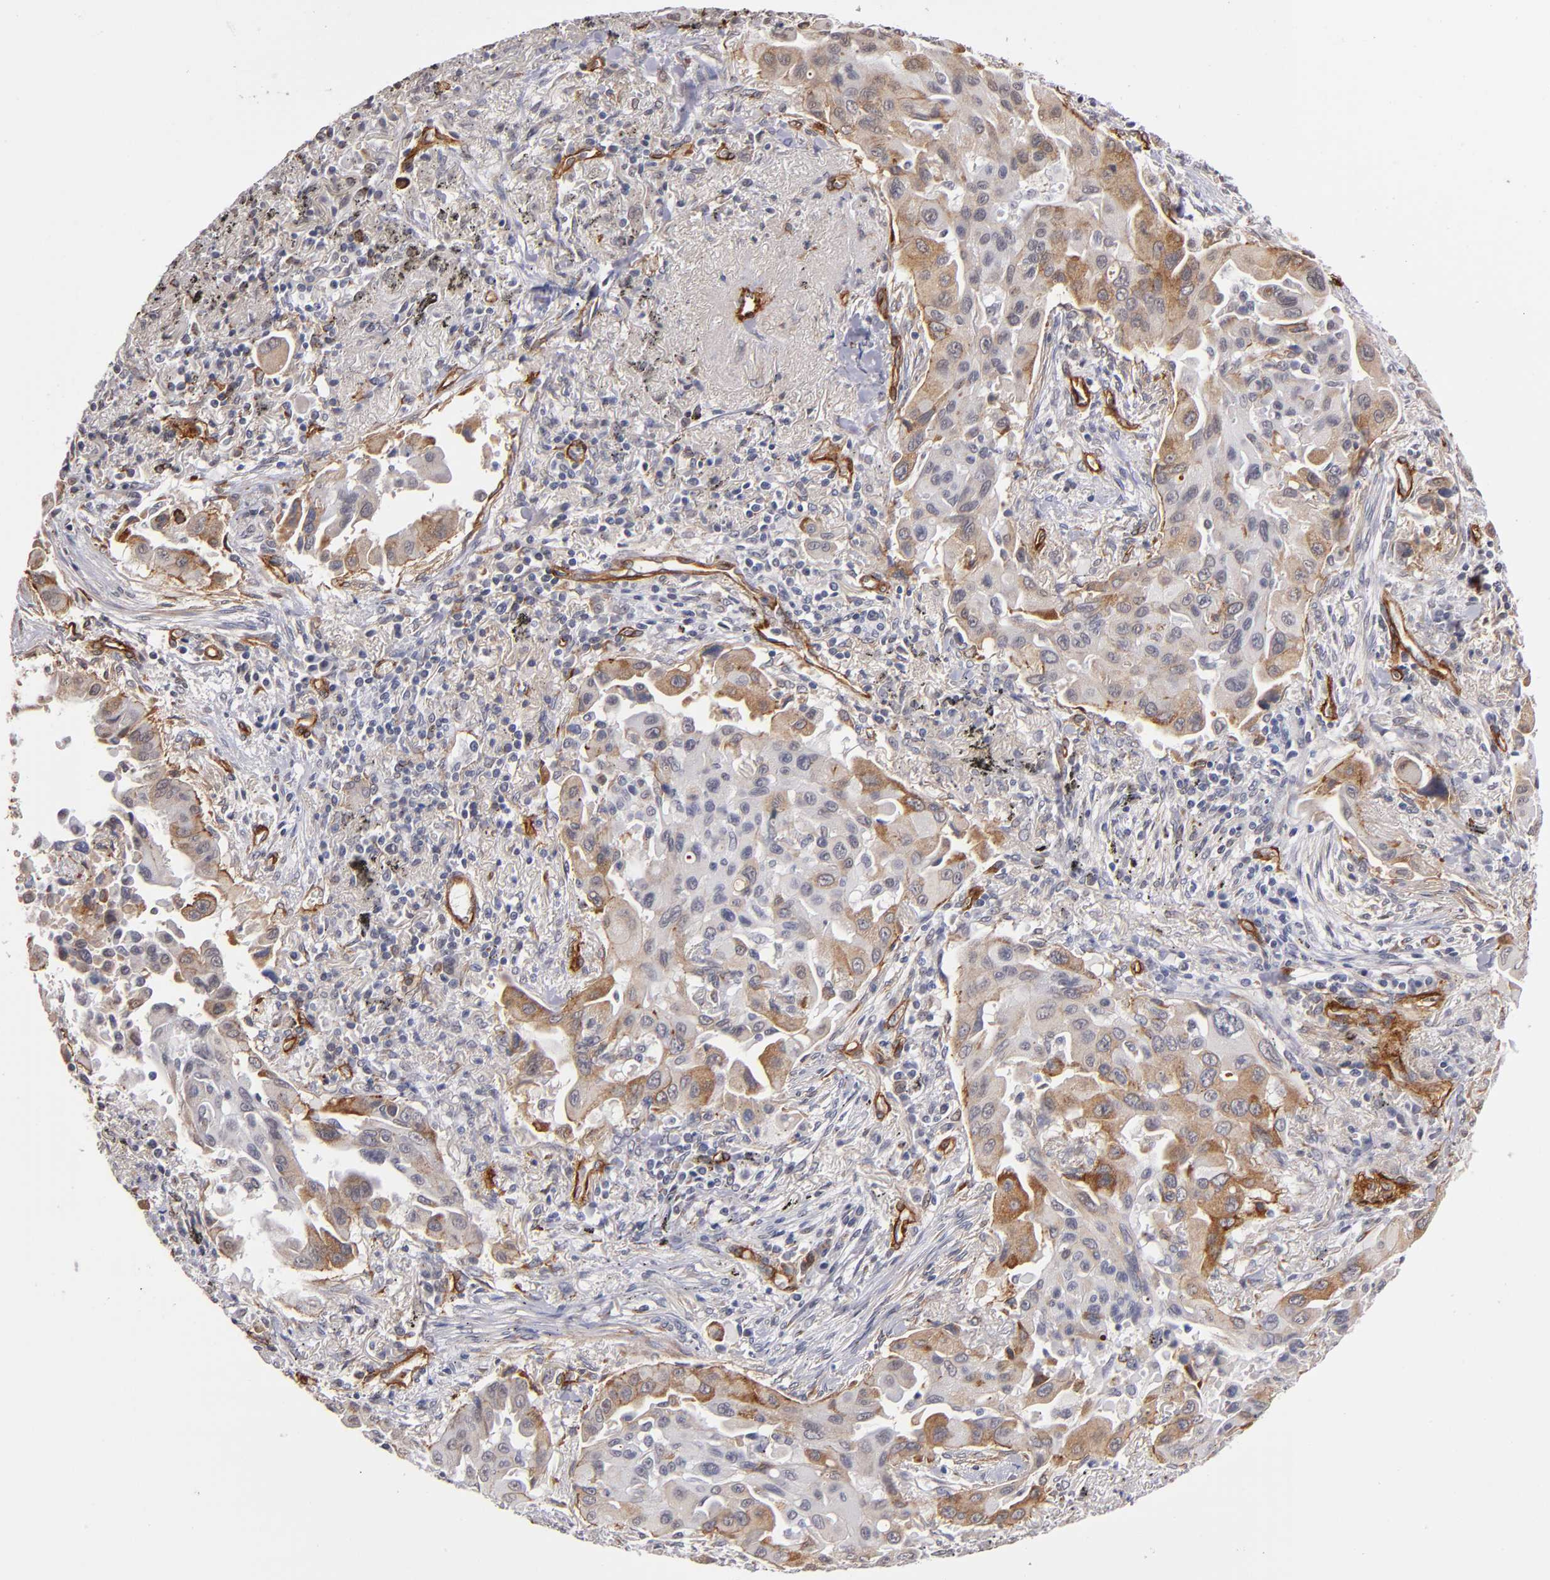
{"staining": {"intensity": "moderate", "quantity": "<25%", "location": "cytoplasmic/membranous"}, "tissue": "lung cancer", "cell_type": "Tumor cells", "image_type": "cancer", "snomed": [{"axis": "morphology", "description": "Adenocarcinoma, NOS"}, {"axis": "topography", "description": "Lung"}], "caption": "The image reveals staining of lung cancer (adenocarcinoma), revealing moderate cytoplasmic/membranous protein staining (brown color) within tumor cells.", "gene": "LAMC1", "patient": {"sex": "male", "age": 68}}